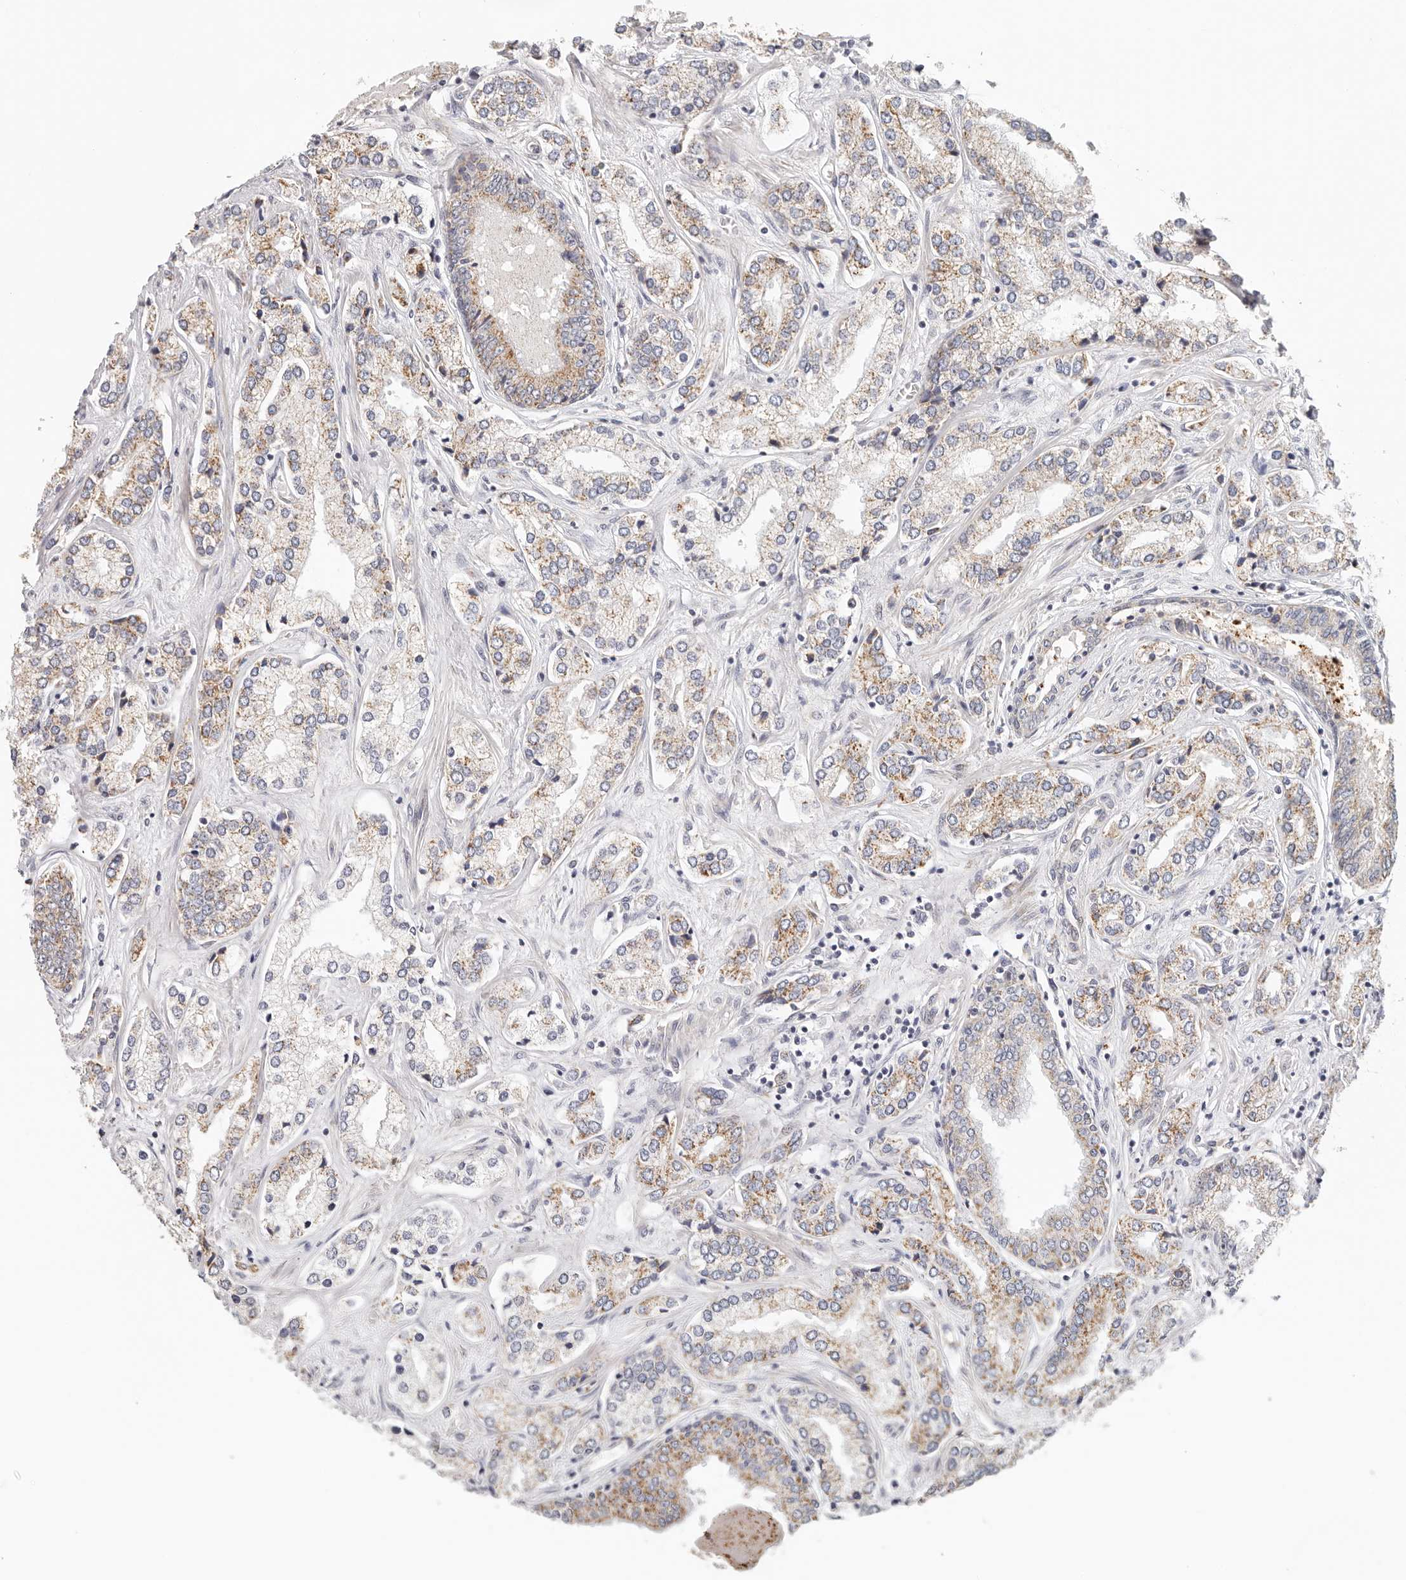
{"staining": {"intensity": "moderate", "quantity": "25%-75%", "location": "cytoplasmic/membranous"}, "tissue": "prostate cancer", "cell_type": "Tumor cells", "image_type": "cancer", "snomed": [{"axis": "morphology", "description": "Adenocarcinoma, High grade"}, {"axis": "topography", "description": "Prostate"}], "caption": "A brown stain labels moderate cytoplasmic/membranous staining of a protein in human prostate high-grade adenocarcinoma tumor cells.", "gene": "AFDN", "patient": {"sex": "male", "age": 66}}